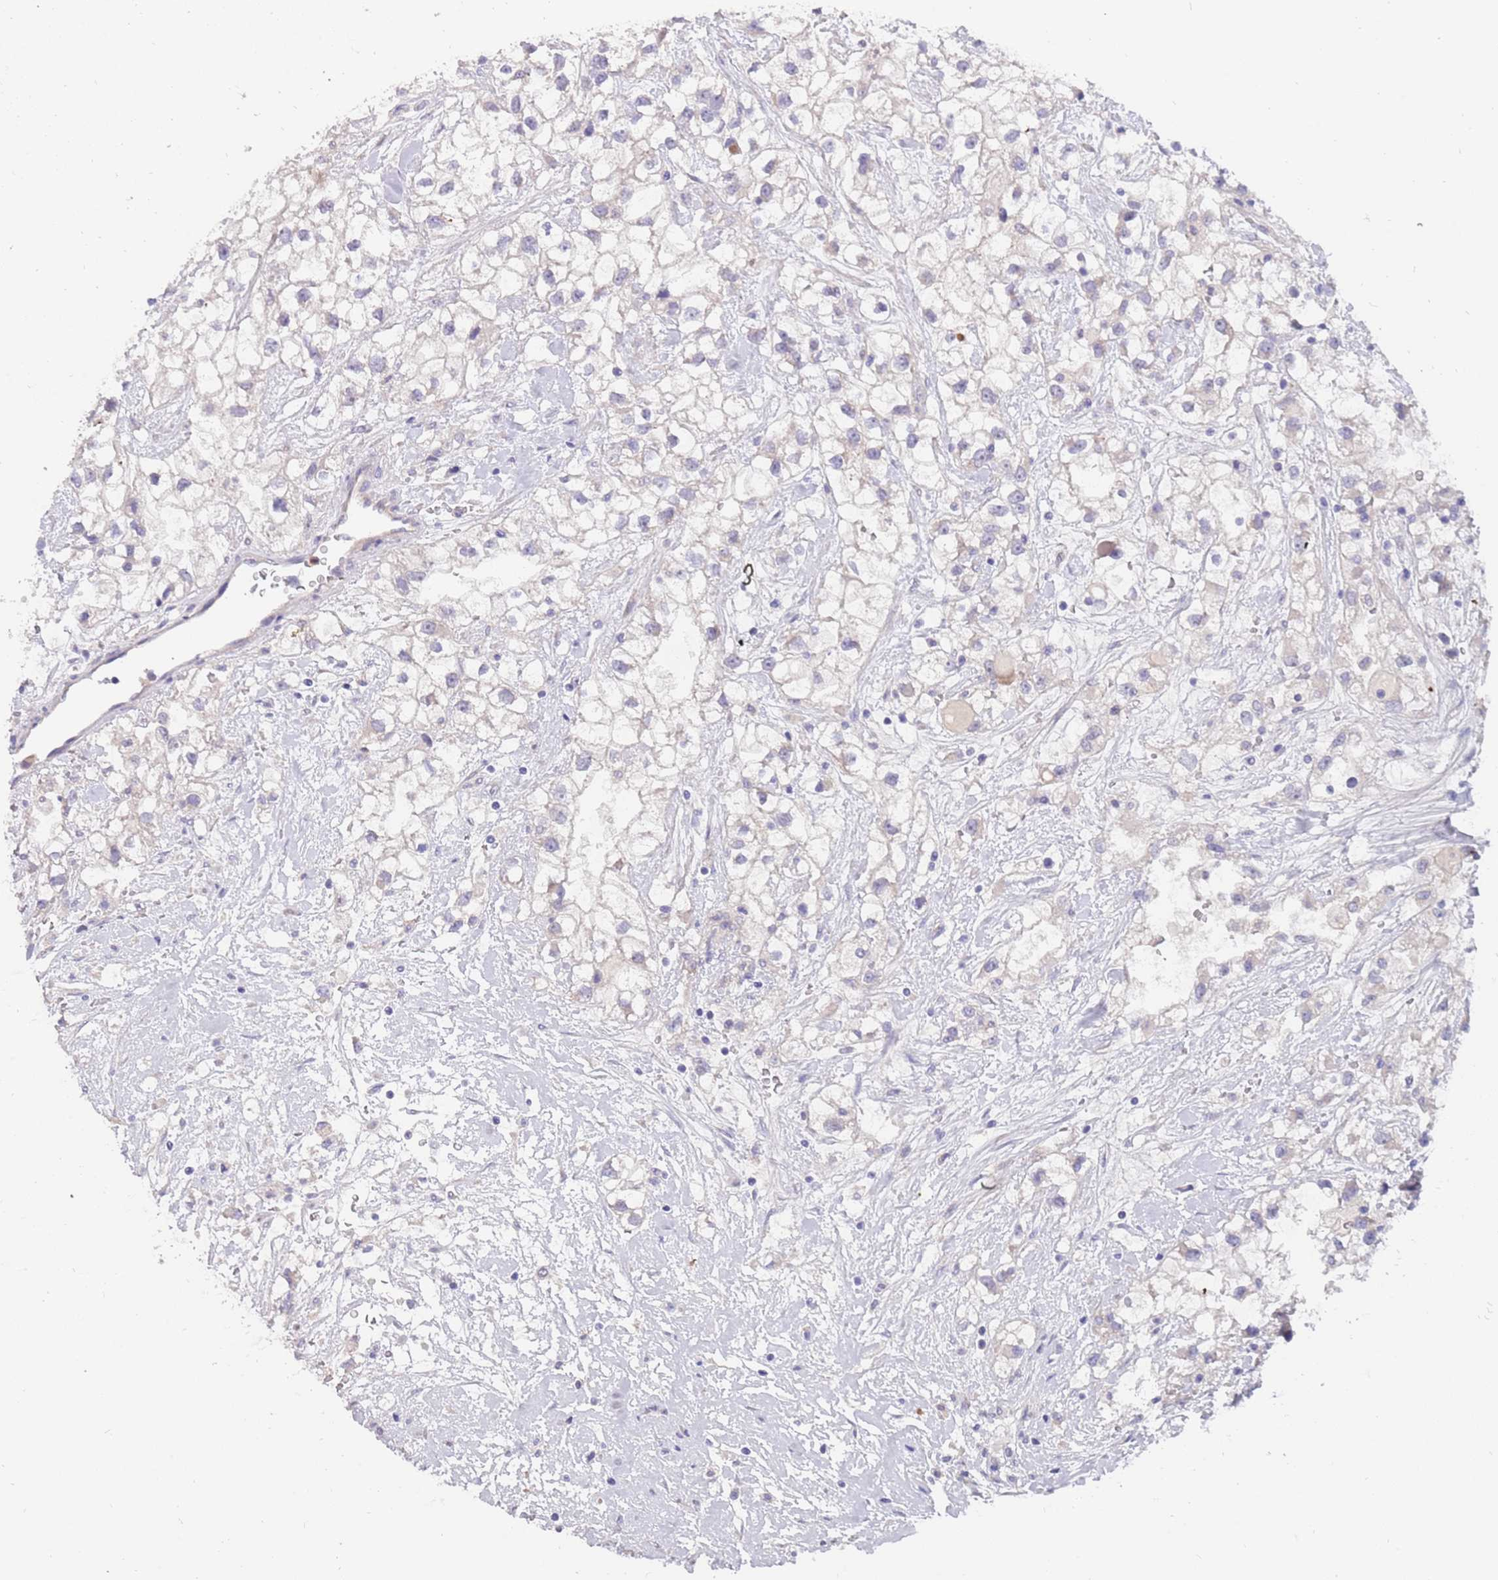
{"staining": {"intensity": "negative", "quantity": "none", "location": "none"}, "tissue": "renal cancer", "cell_type": "Tumor cells", "image_type": "cancer", "snomed": [{"axis": "morphology", "description": "Adenocarcinoma, NOS"}, {"axis": "topography", "description": "Kidney"}], "caption": "This histopathology image is of renal cancer stained with immunohistochemistry to label a protein in brown with the nuclei are counter-stained blue. There is no expression in tumor cells.", "gene": "ZNF746", "patient": {"sex": "male", "age": 59}}